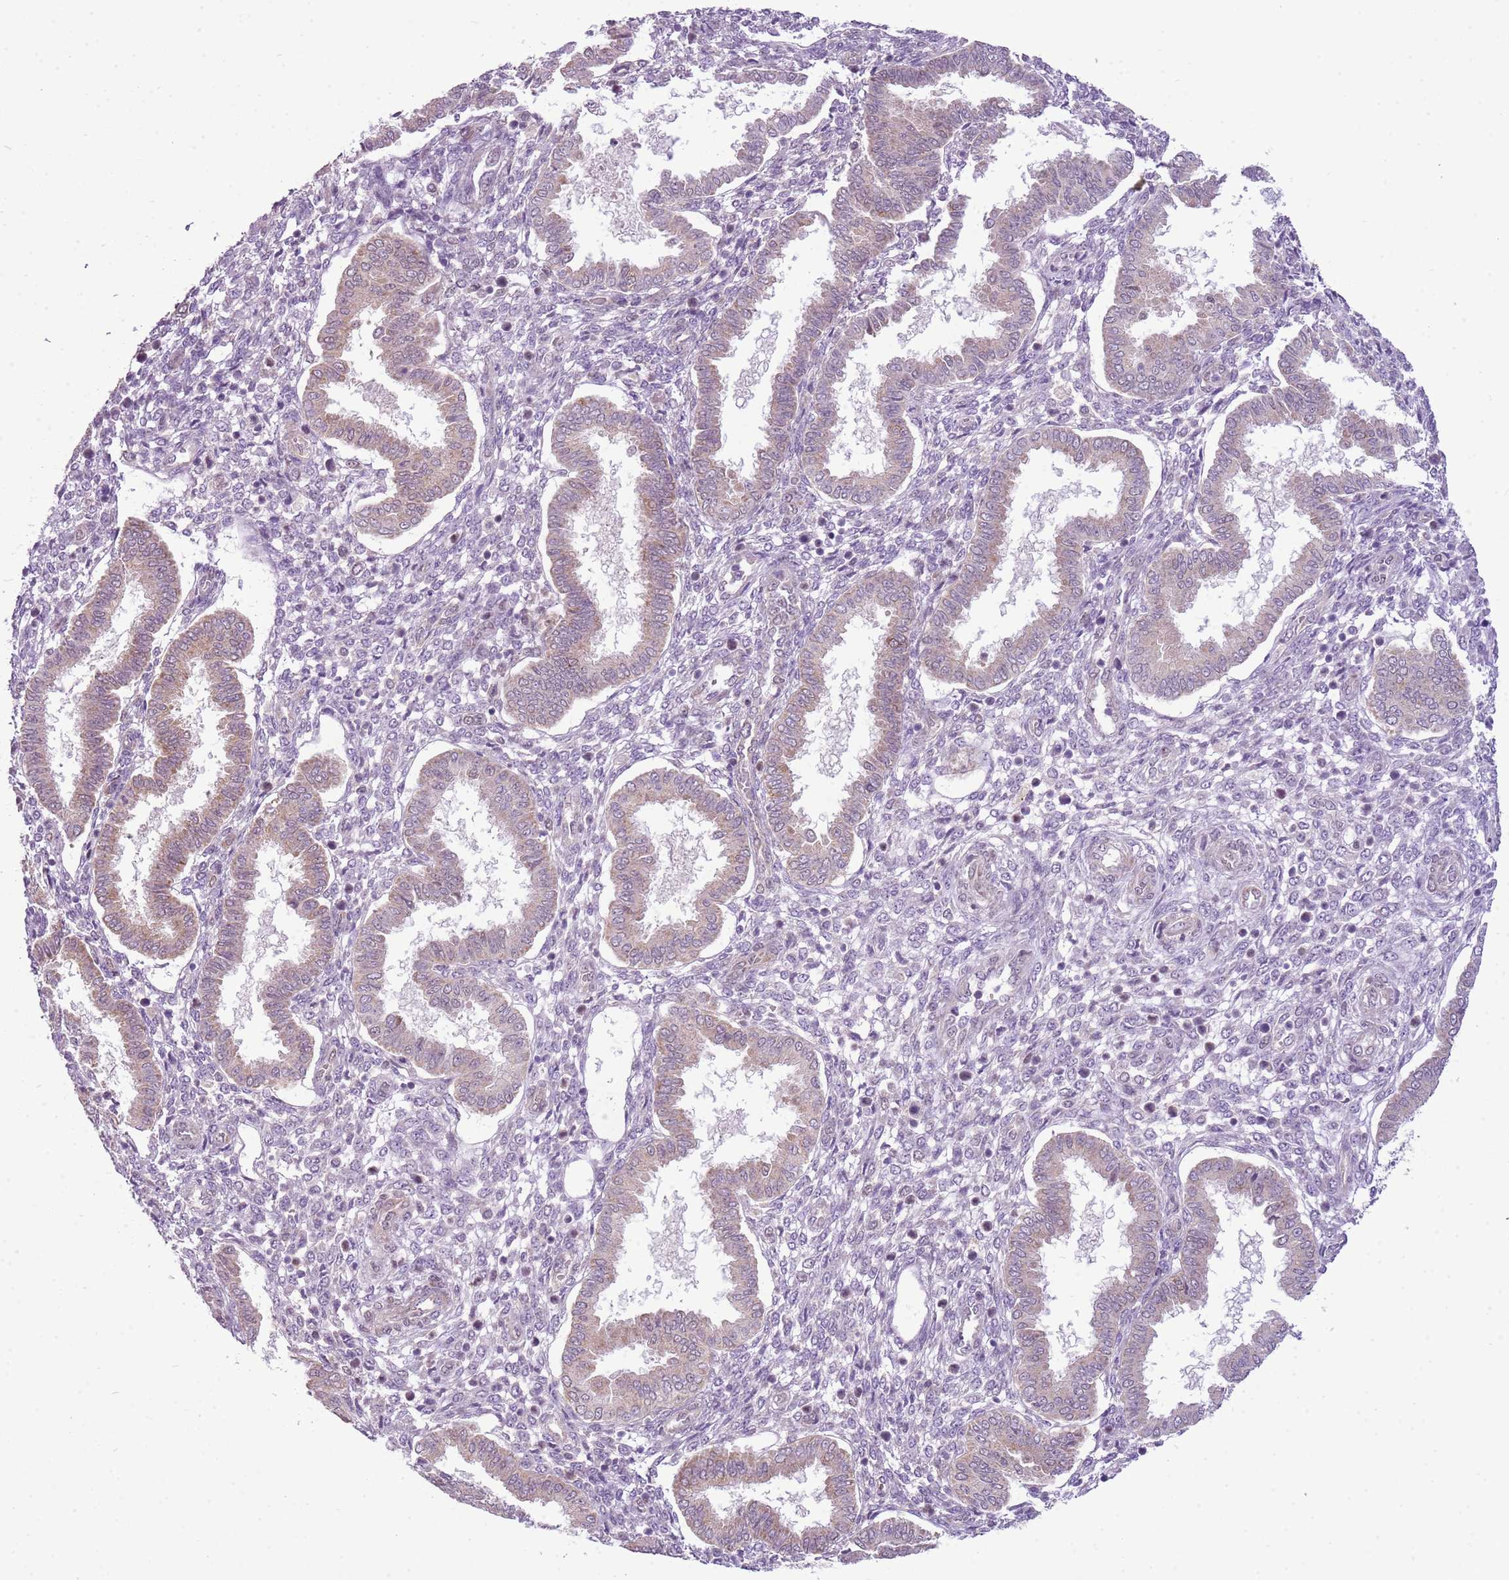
{"staining": {"intensity": "negative", "quantity": "none", "location": "none"}, "tissue": "endometrium", "cell_type": "Cells in endometrial stroma", "image_type": "normal", "snomed": [{"axis": "morphology", "description": "Normal tissue, NOS"}, {"axis": "topography", "description": "Endometrium"}], "caption": "Cells in endometrial stroma are negative for protein expression in unremarkable human endometrium.", "gene": "FAM120C", "patient": {"sex": "female", "age": 24}}